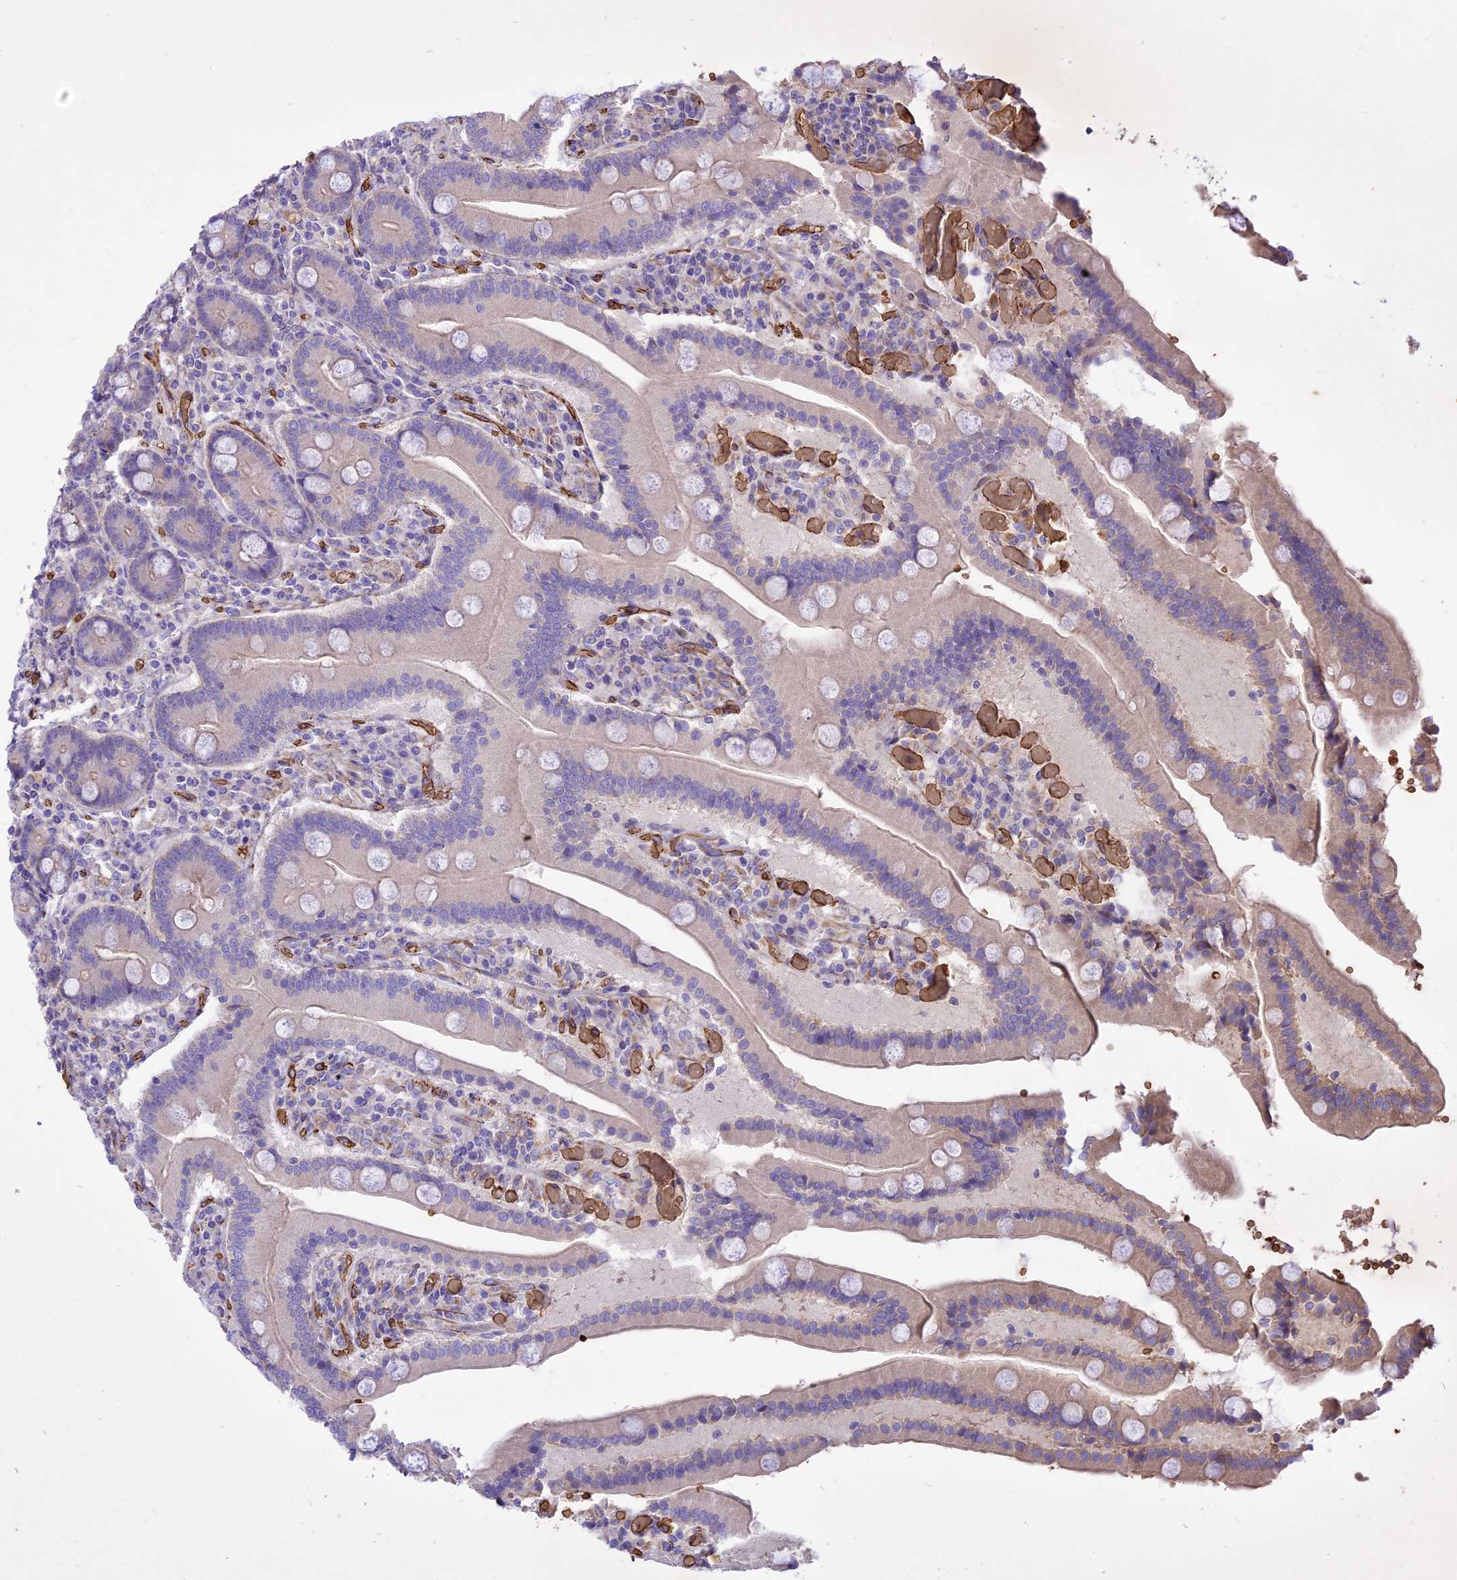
{"staining": {"intensity": "weak", "quantity": "25%-75%", "location": "cytoplasmic/membranous"}, "tissue": "duodenum", "cell_type": "Glandular cells", "image_type": "normal", "snomed": [{"axis": "morphology", "description": "Normal tissue, NOS"}, {"axis": "topography", "description": "Duodenum"}], "caption": "High-power microscopy captured an immunohistochemistry image of normal duodenum, revealing weak cytoplasmic/membranous expression in approximately 25%-75% of glandular cells. Immunohistochemistry stains the protein in brown and the nuclei are stained blue.", "gene": "TTC4", "patient": {"sex": "female", "age": 62}}